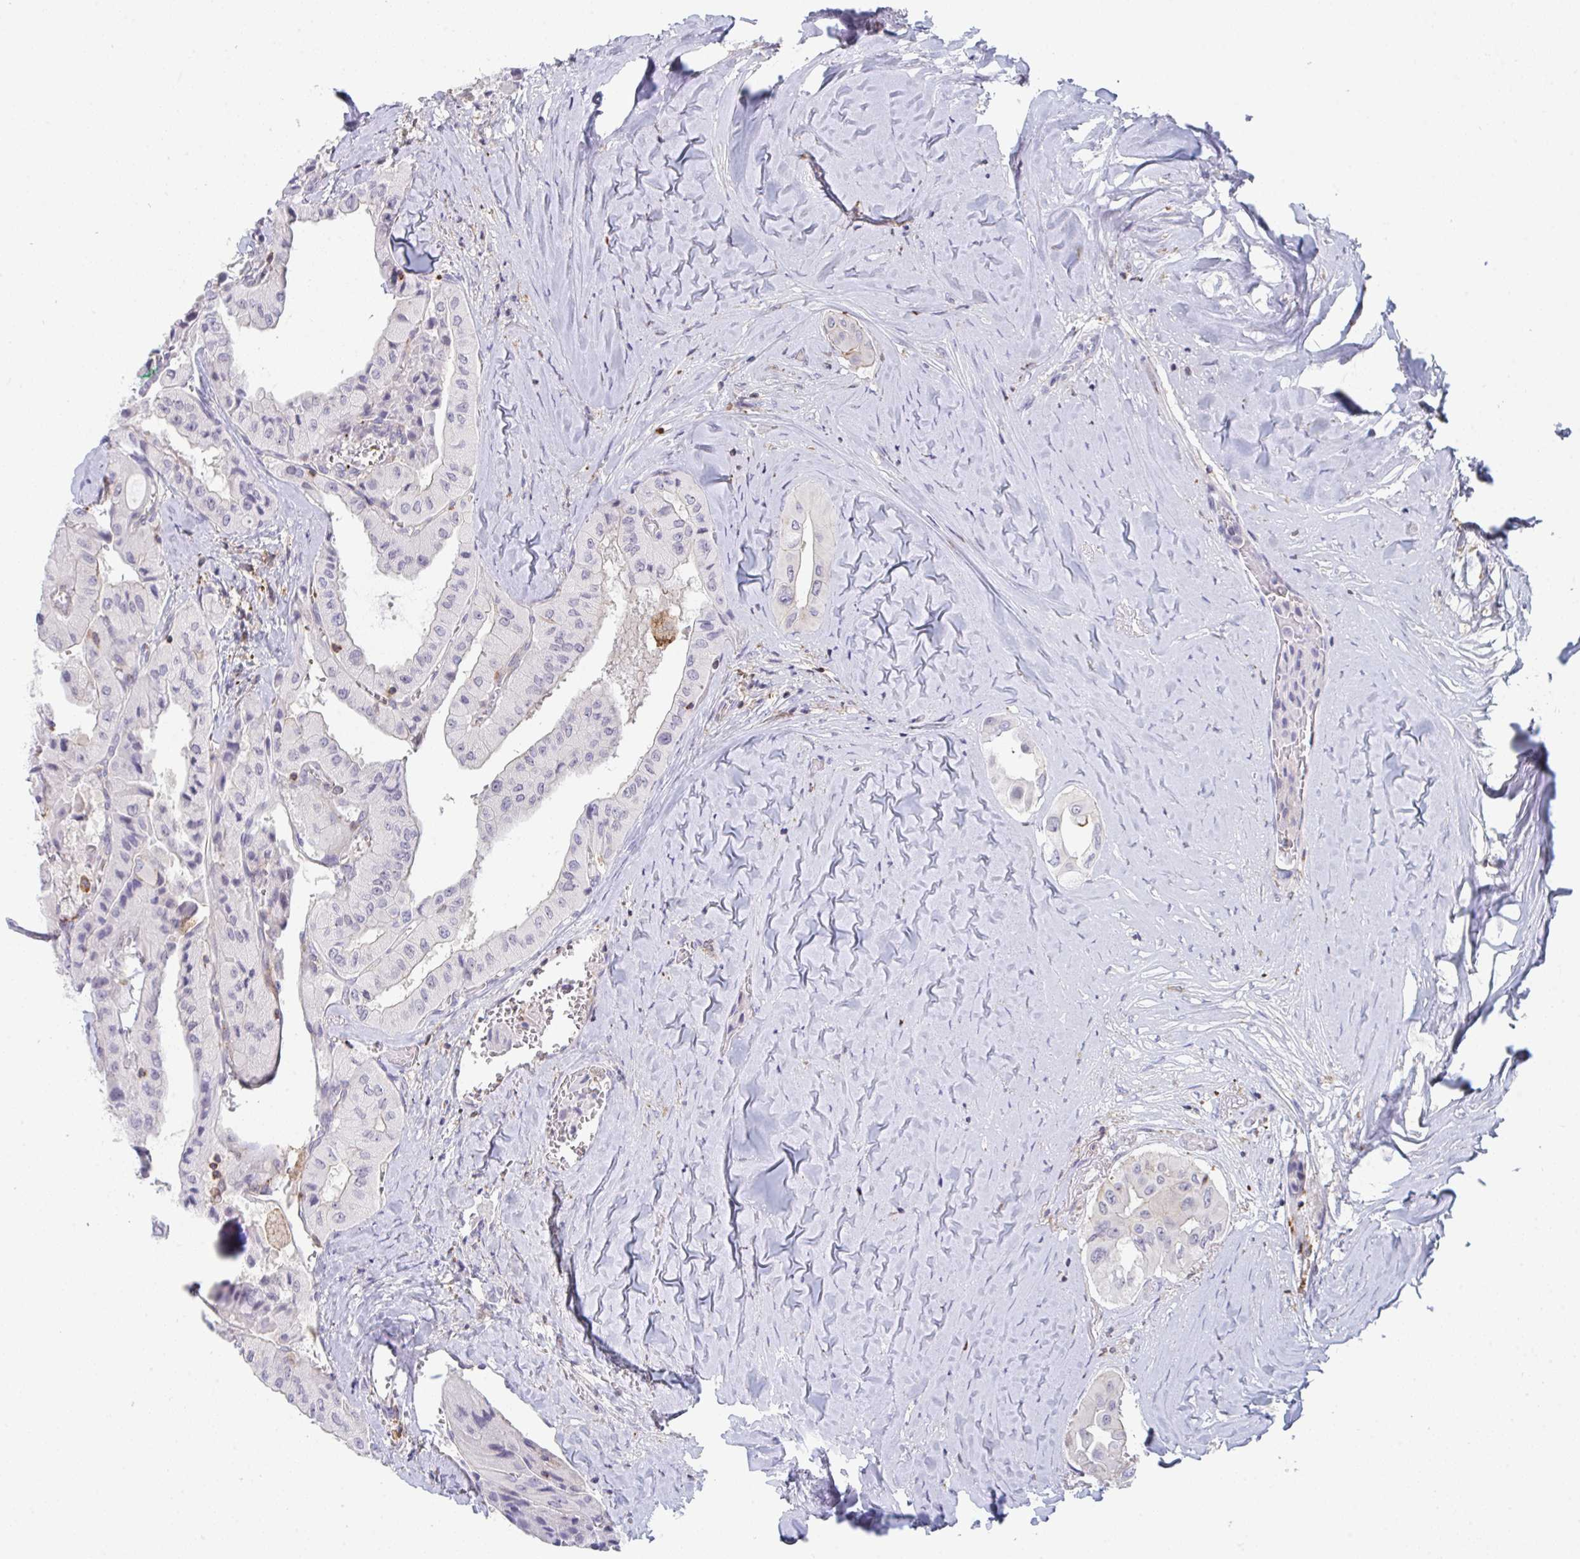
{"staining": {"intensity": "negative", "quantity": "none", "location": "none"}, "tissue": "thyroid cancer", "cell_type": "Tumor cells", "image_type": "cancer", "snomed": [{"axis": "morphology", "description": "Normal tissue, NOS"}, {"axis": "morphology", "description": "Papillary adenocarcinoma, NOS"}, {"axis": "topography", "description": "Thyroid gland"}], "caption": "High power microscopy photomicrograph of an immunohistochemistry micrograph of thyroid papillary adenocarcinoma, revealing no significant positivity in tumor cells.", "gene": "DISP2", "patient": {"sex": "female", "age": 59}}